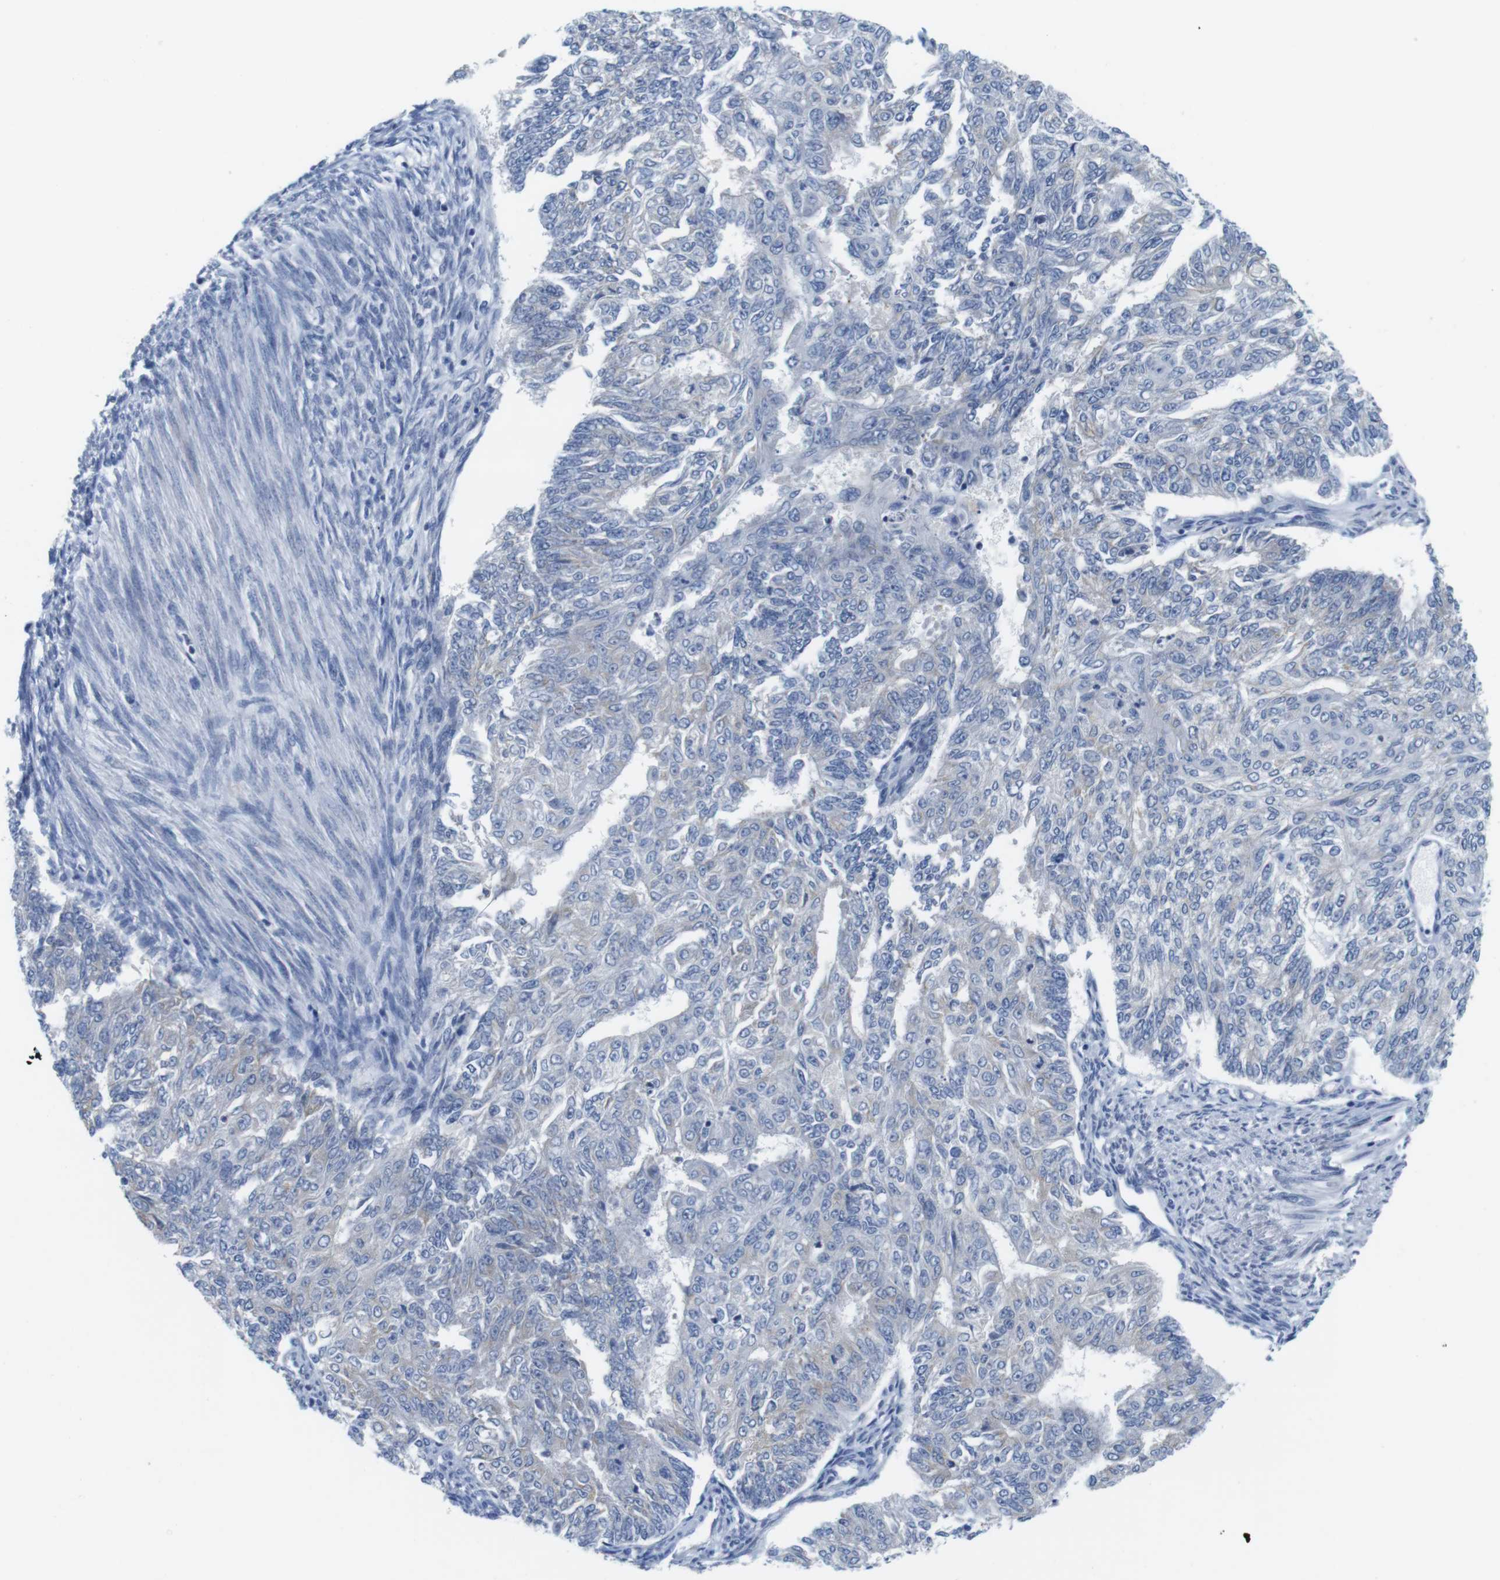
{"staining": {"intensity": "negative", "quantity": "none", "location": "none"}, "tissue": "endometrial cancer", "cell_type": "Tumor cells", "image_type": "cancer", "snomed": [{"axis": "morphology", "description": "Adenocarcinoma, NOS"}, {"axis": "topography", "description": "Endometrium"}], "caption": "This is a image of immunohistochemistry (IHC) staining of endometrial cancer (adenocarcinoma), which shows no expression in tumor cells.", "gene": "CNGA2", "patient": {"sex": "female", "age": 32}}